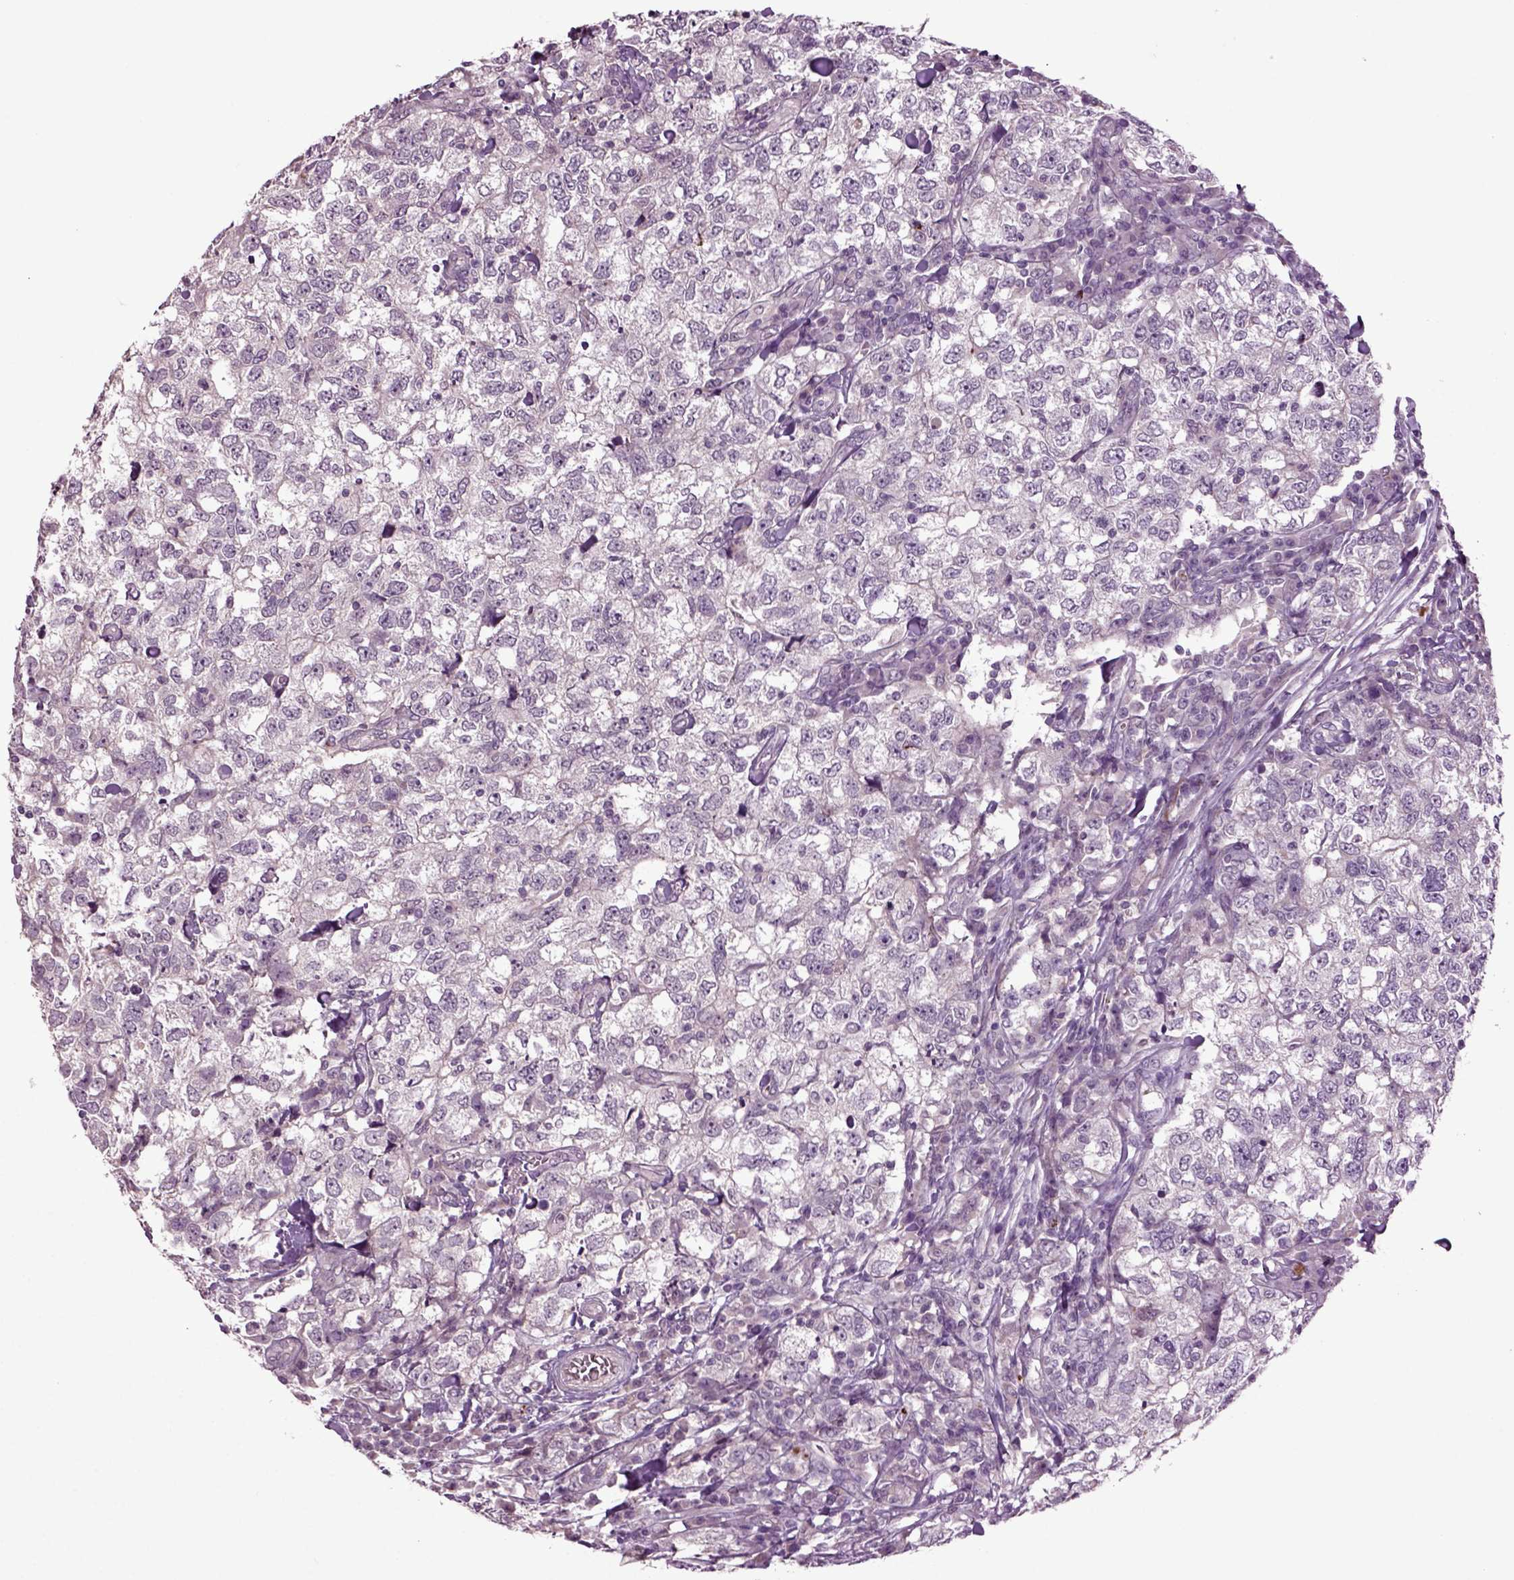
{"staining": {"intensity": "negative", "quantity": "none", "location": "none"}, "tissue": "breast cancer", "cell_type": "Tumor cells", "image_type": "cancer", "snomed": [{"axis": "morphology", "description": "Duct carcinoma"}, {"axis": "topography", "description": "Breast"}], "caption": "DAB (3,3'-diaminobenzidine) immunohistochemical staining of breast cancer exhibits no significant staining in tumor cells.", "gene": "SLC17A6", "patient": {"sex": "female", "age": 30}}